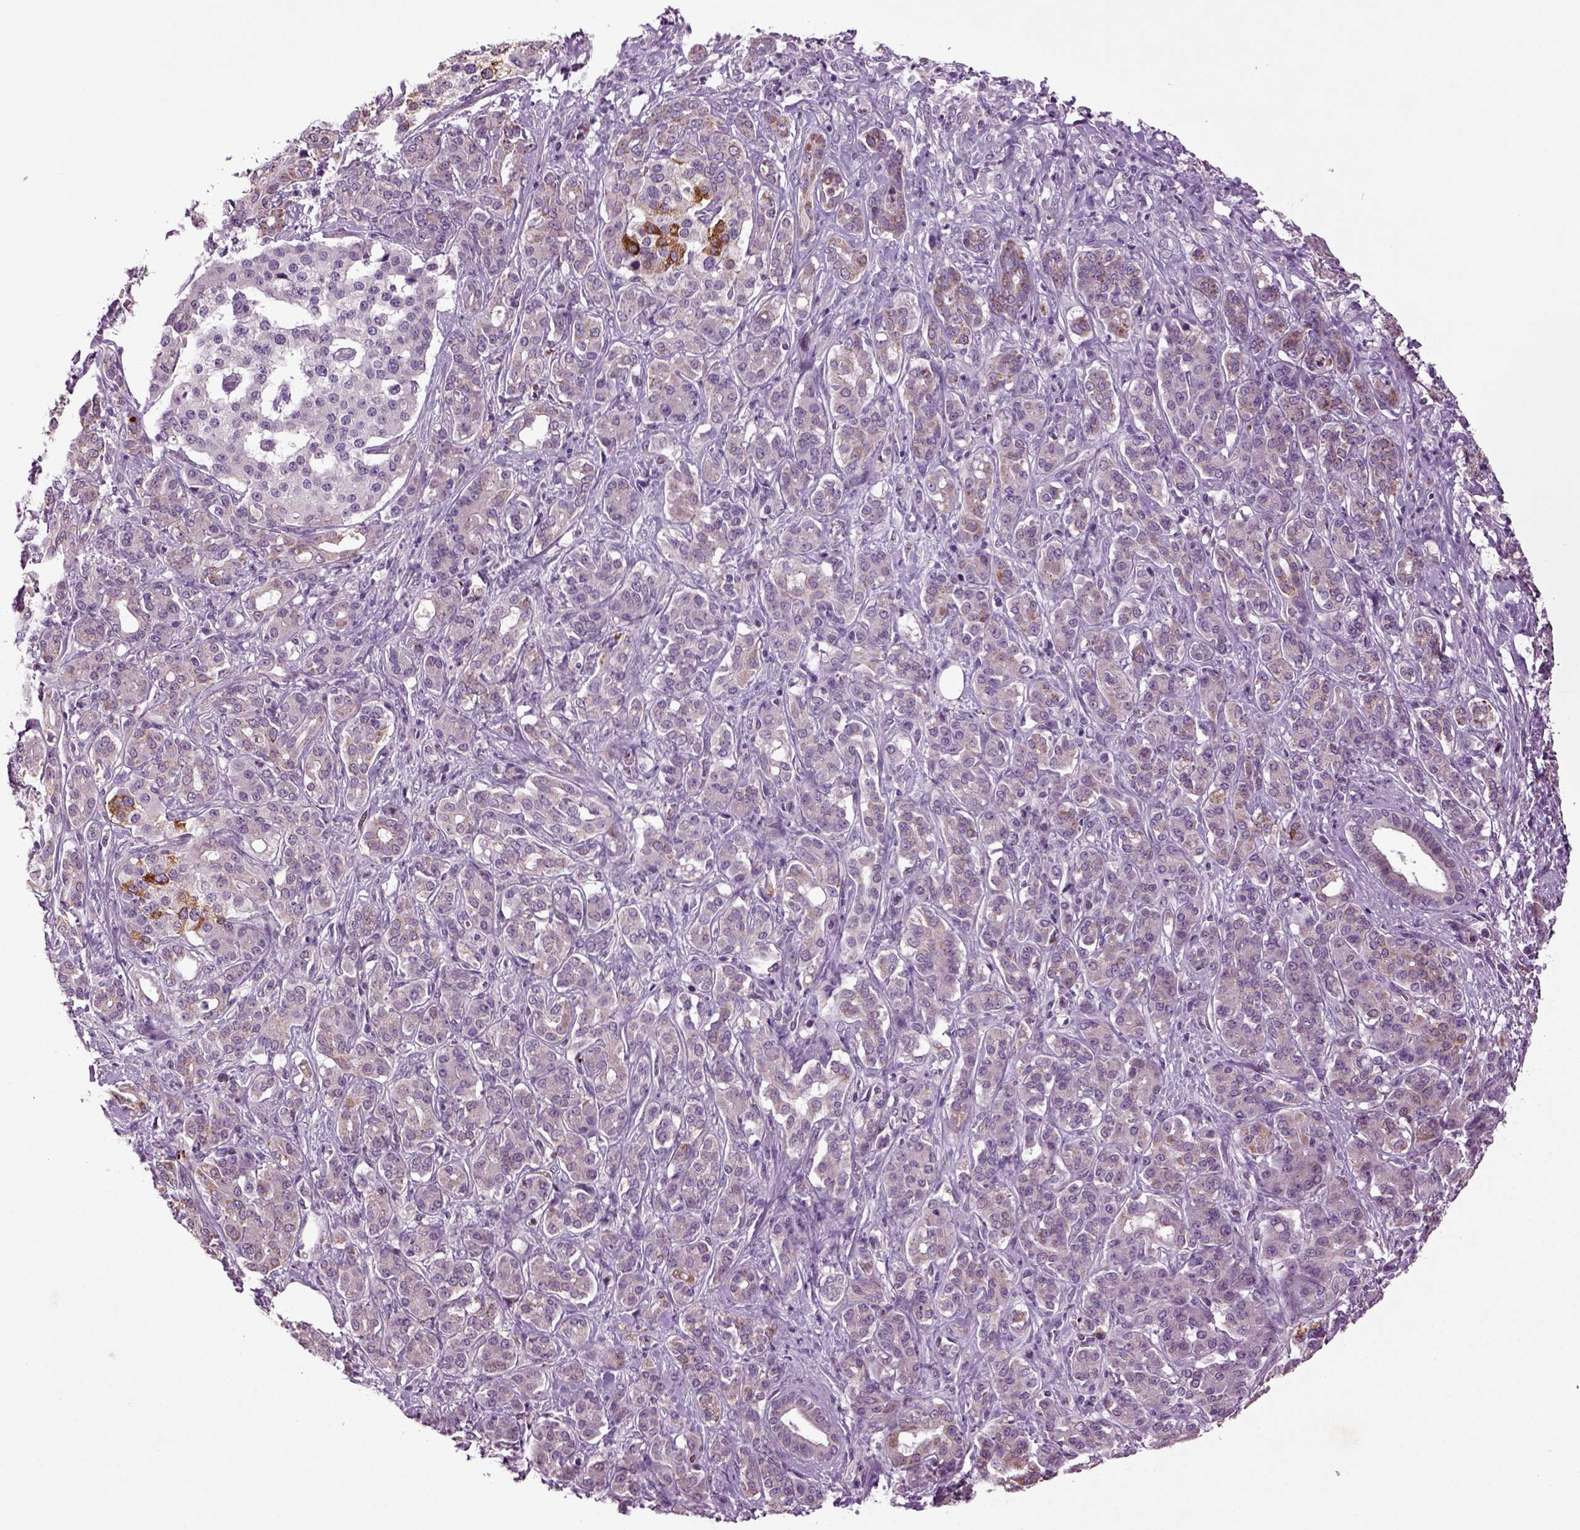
{"staining": {"intensity": "strong", "quantity": "<25%", "location": "cytoplasmic/membranous"}, "tissue": "pancreatic cancer", "cell_type": "Tumor cells", "image_type": "cancer", "snomed": [{"axis": "morphology", "description": "Normal tissue, NOS"}, {"axis": "morphology", "description": "Inflammation, NOS"}, {"axis": "morphology", "description": "Adenocarcinoma, NOS"}, {"axis": "topography", "description": "Pancreas"}], "caption": "Human pancreatic adenocarcinoma stained for a protein (brown) displays strong cytoplasmic/membranous positive staining in about <25% of tumor cells.", "gene": "SLC17A6", "patient": {"sex": "male", "age": 57}}